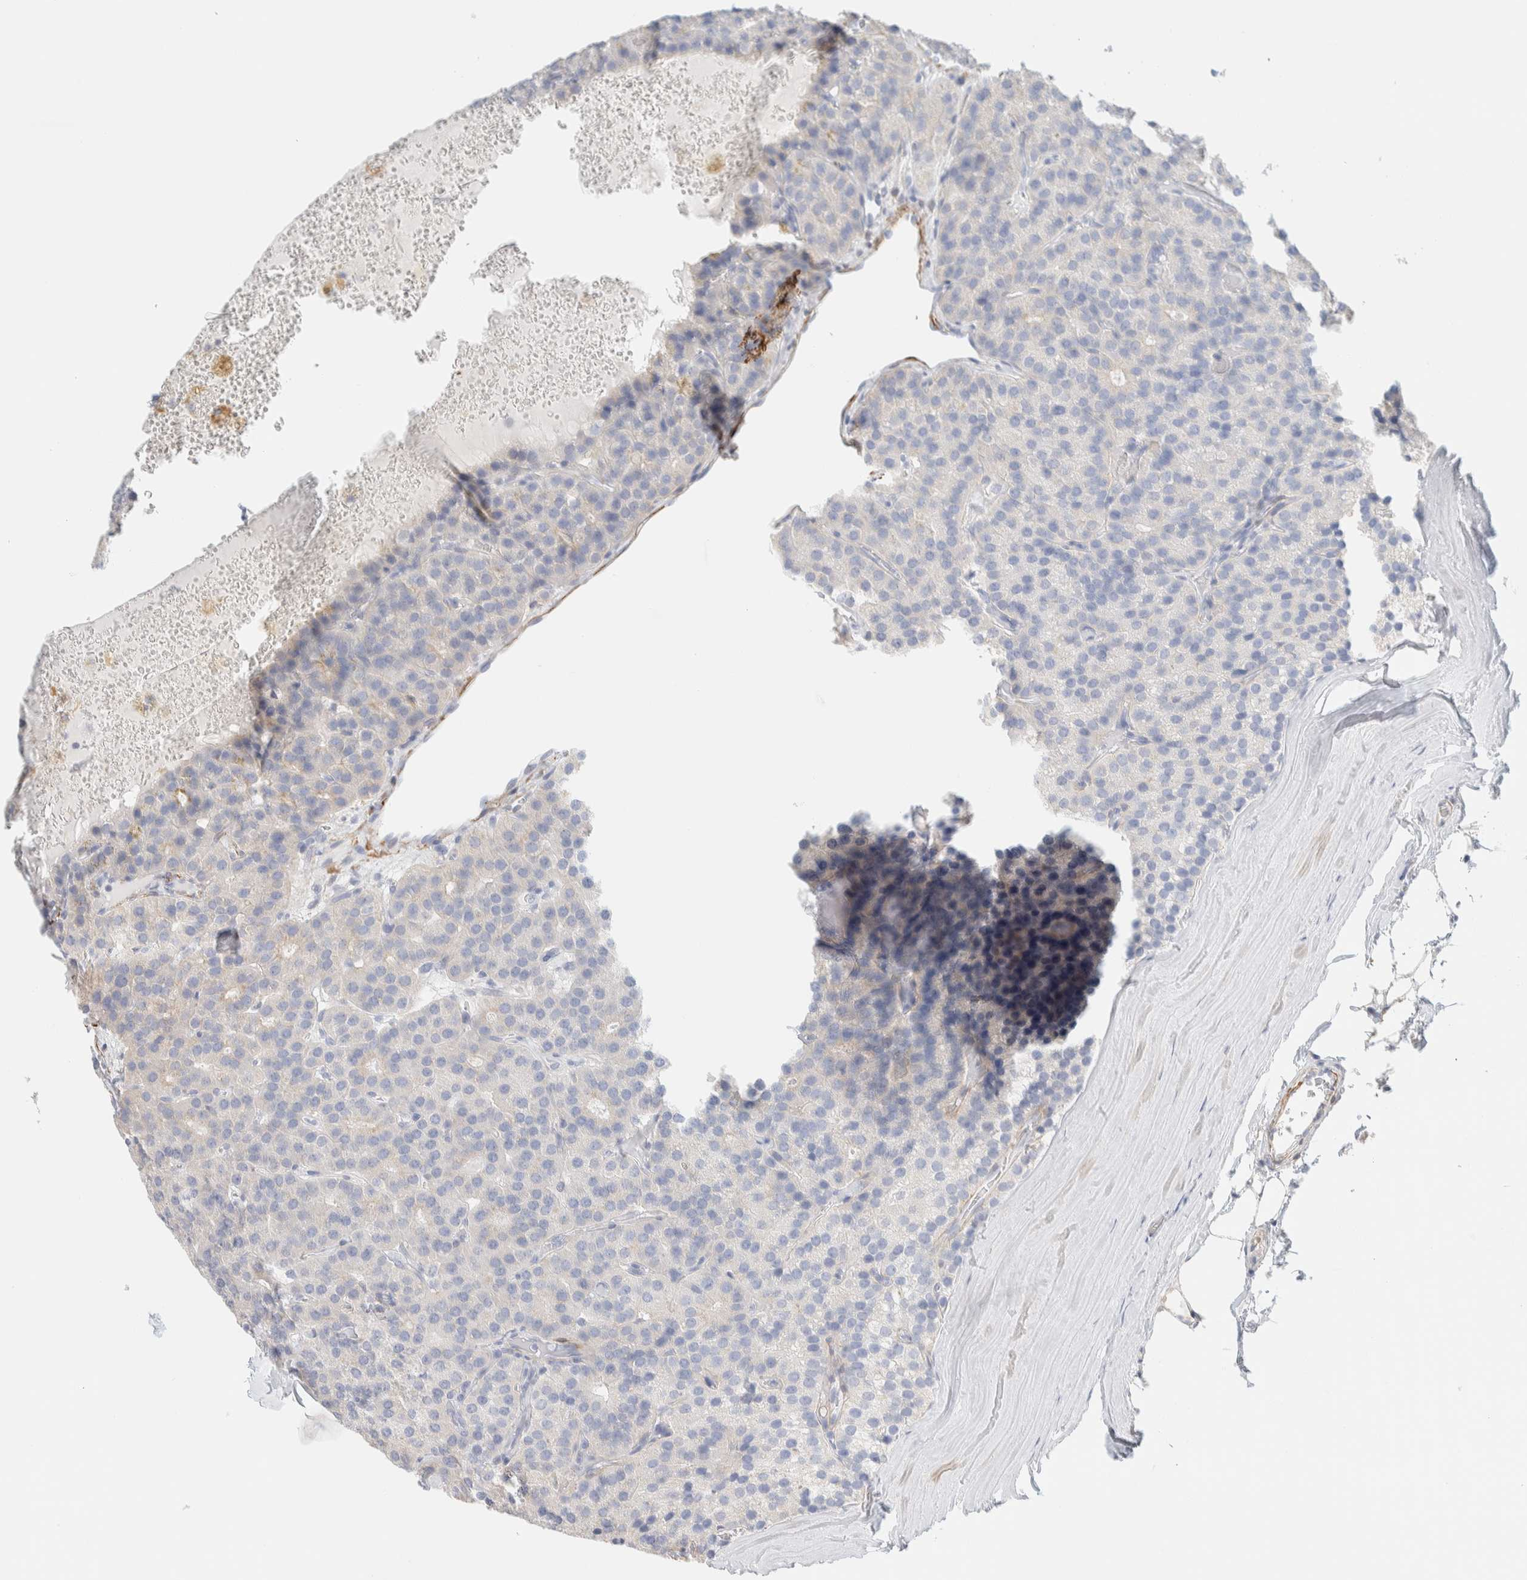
{"staining": {"intensity": "negative", "quantity": "none", "location": "none"}, "tissue": "parathyroid gland", "cell_type": "Glandular cells", "image_type": "normal", "snomed": [{"axis": "morphology", "description": "Normal tissue, NOS"}, {"axis": "morphology", "description": "Adenoma, NOS"}, {"axis": "topography", "description": "Parathyroid gland"}], "caption": "High magnification brightfield microscopy of benign parathyroid gland stained with DAB (brown) and counterstained with hematoxylin (blue): glandular cells show no significant staining.", "gene": "AFMID", "patient": {"sex": "female", "age": 86}}